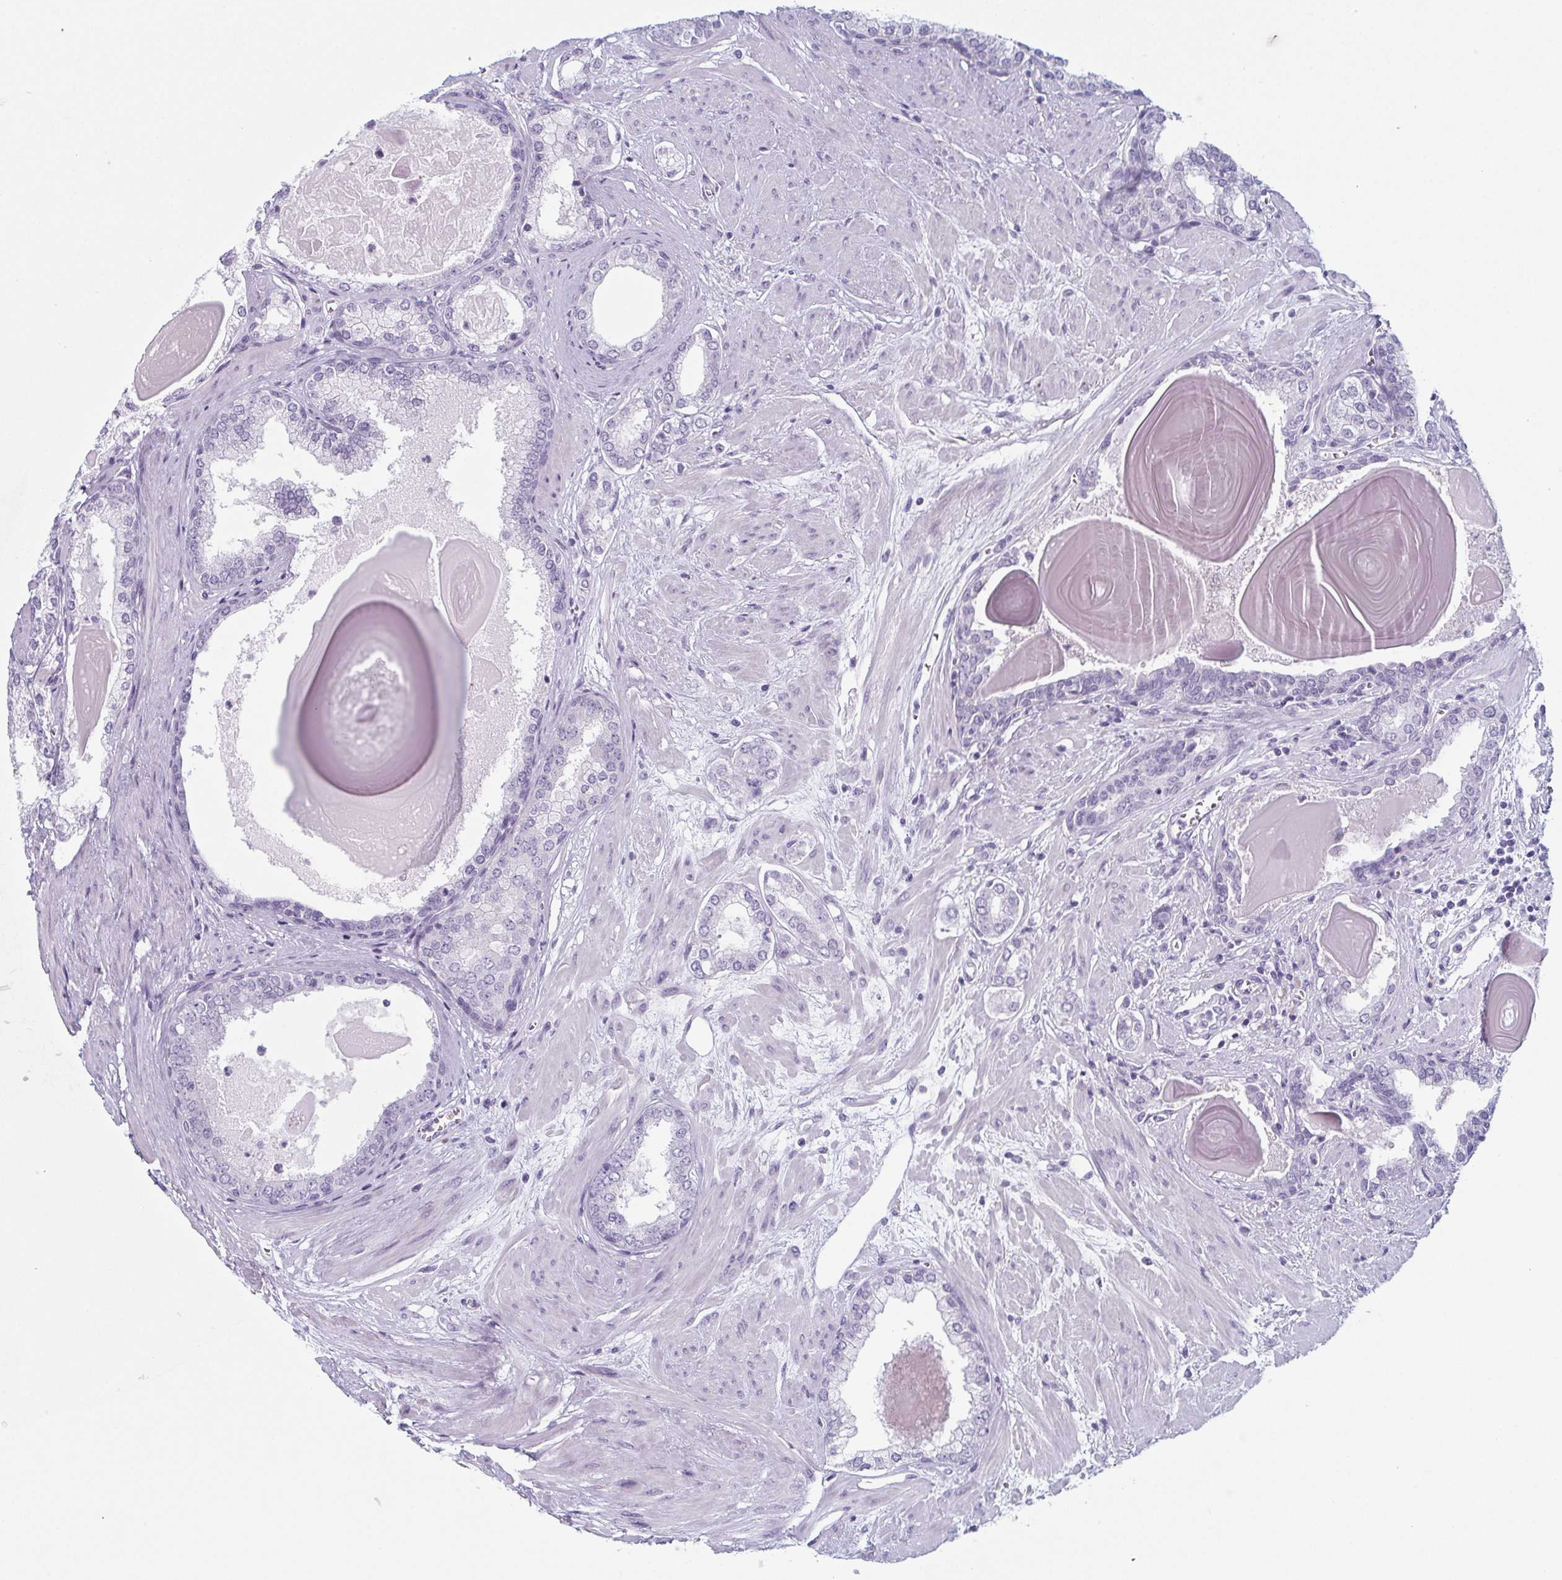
{"staining": {"intensity": "negative", "quantity": "none", "location": "none"}, "tissue": "prostate cancer", "cell_type": "Tumor cells", "image_type": "cancer", "snomed": [{"axis": "morphology", "description": "Adenocarcinoma, Low grade"}, {"axis": "topography", "description": "Prostate"}], "caption": "Immunohistochemistry histopathology image of prostate low-grade adenocarcinoma stained for a protein (brown), which shows no positivity in tumor cells. Brightfield microscopy of immunohistochemistry stained with DAB (brown) and hematoxylin (blue), captured at high magnification.", "gene": "ENKUR", "patient": {"sex": "male", "age": 64}}